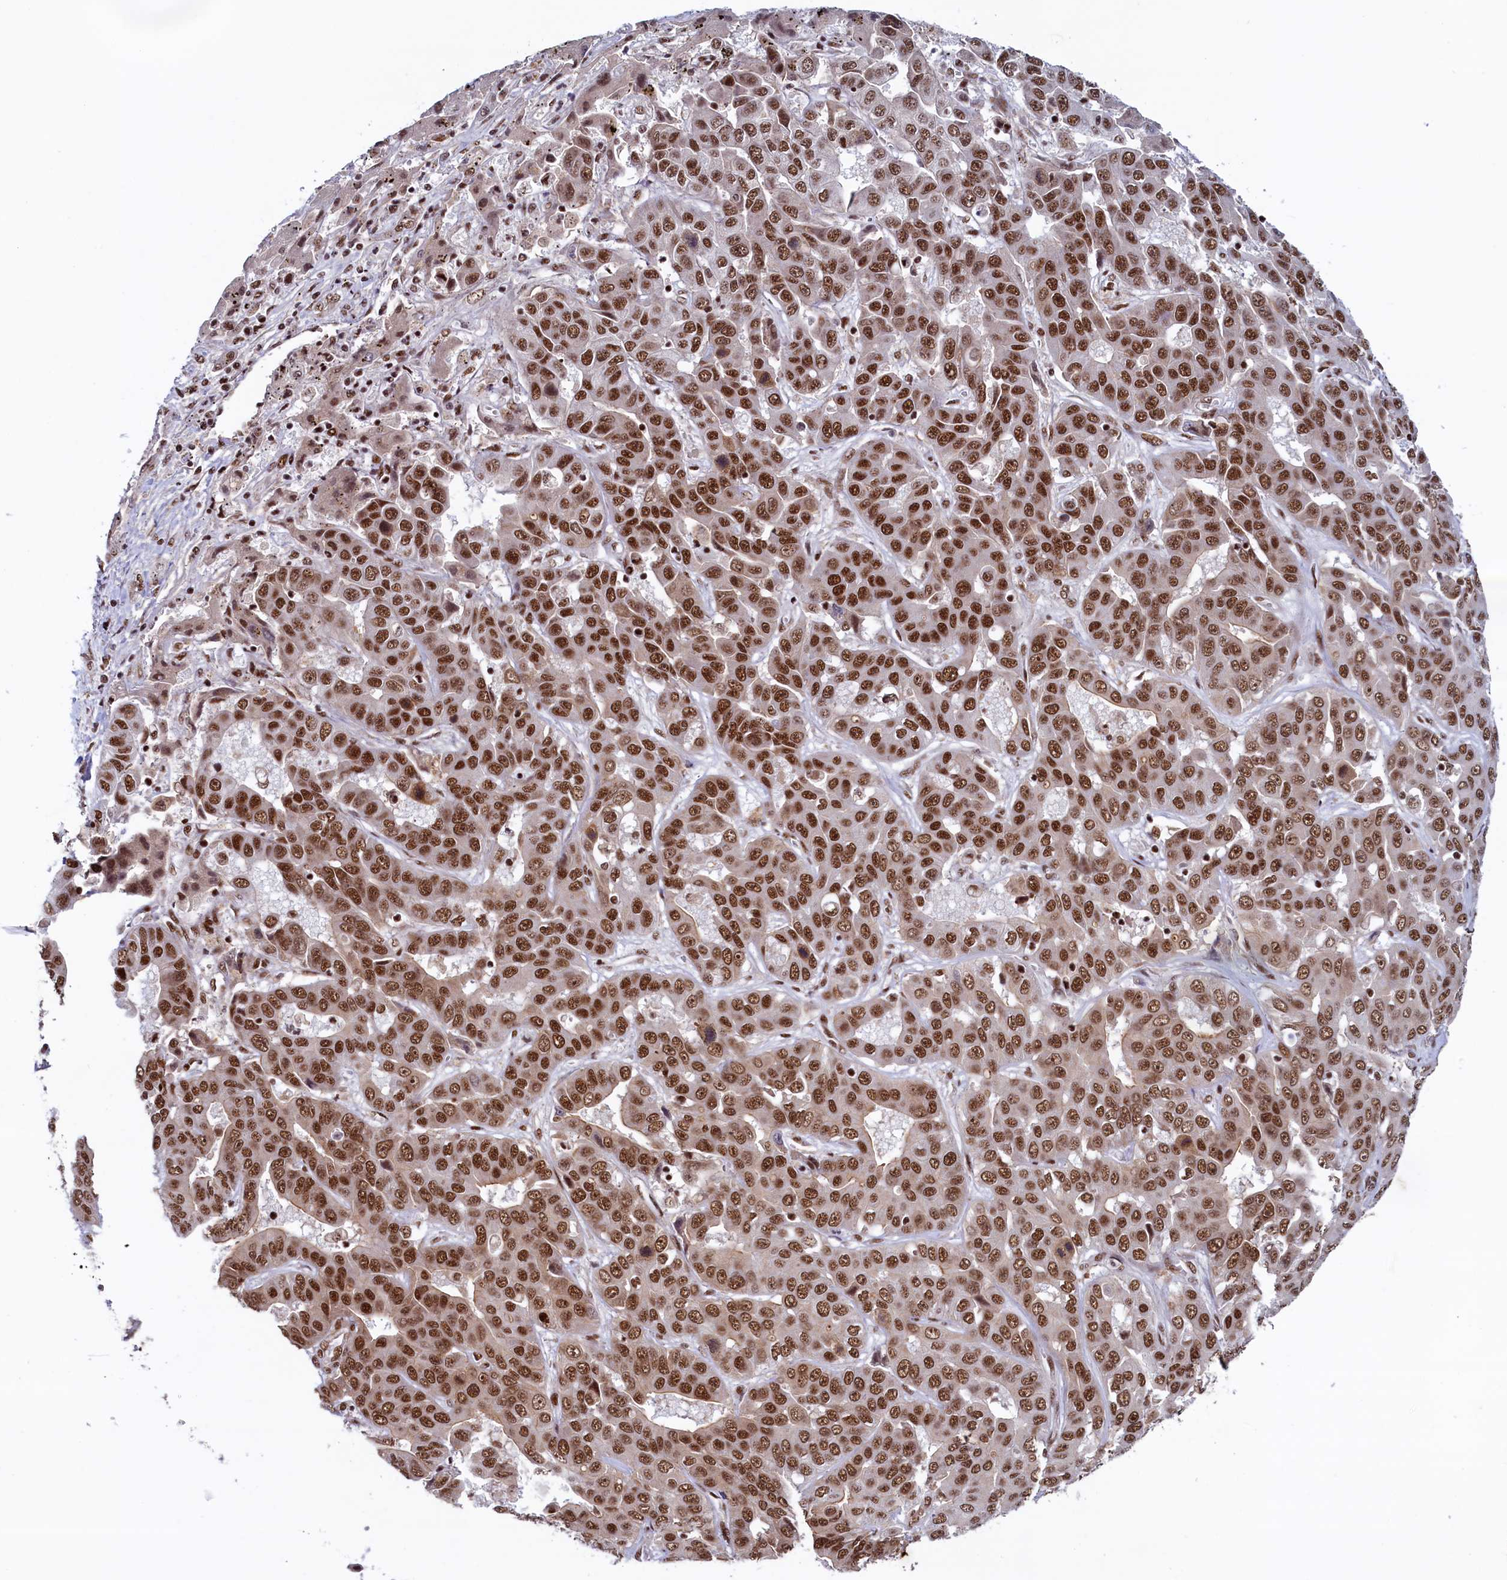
{"staining": {"intensity": "strong", "quantity": ">75%", "location": "nuclear"}, "tissue": "liver cancer", "cell_type": "Tumor cells", "image_type": "cancer", "snomed": [{"axis": "morphology", "description": "Cholangiocarcinoma"}, {"axis": "topography", "description": "Liver"}], "caption": "Immunohistochemical staining of human liver cancer (cholangiocarcinoma) reveals high levels of strong nuclear positivity in about >75% of tumor cells.", "gene": "ZC3H18", "patient": {"sex": "female", "age": 52}}